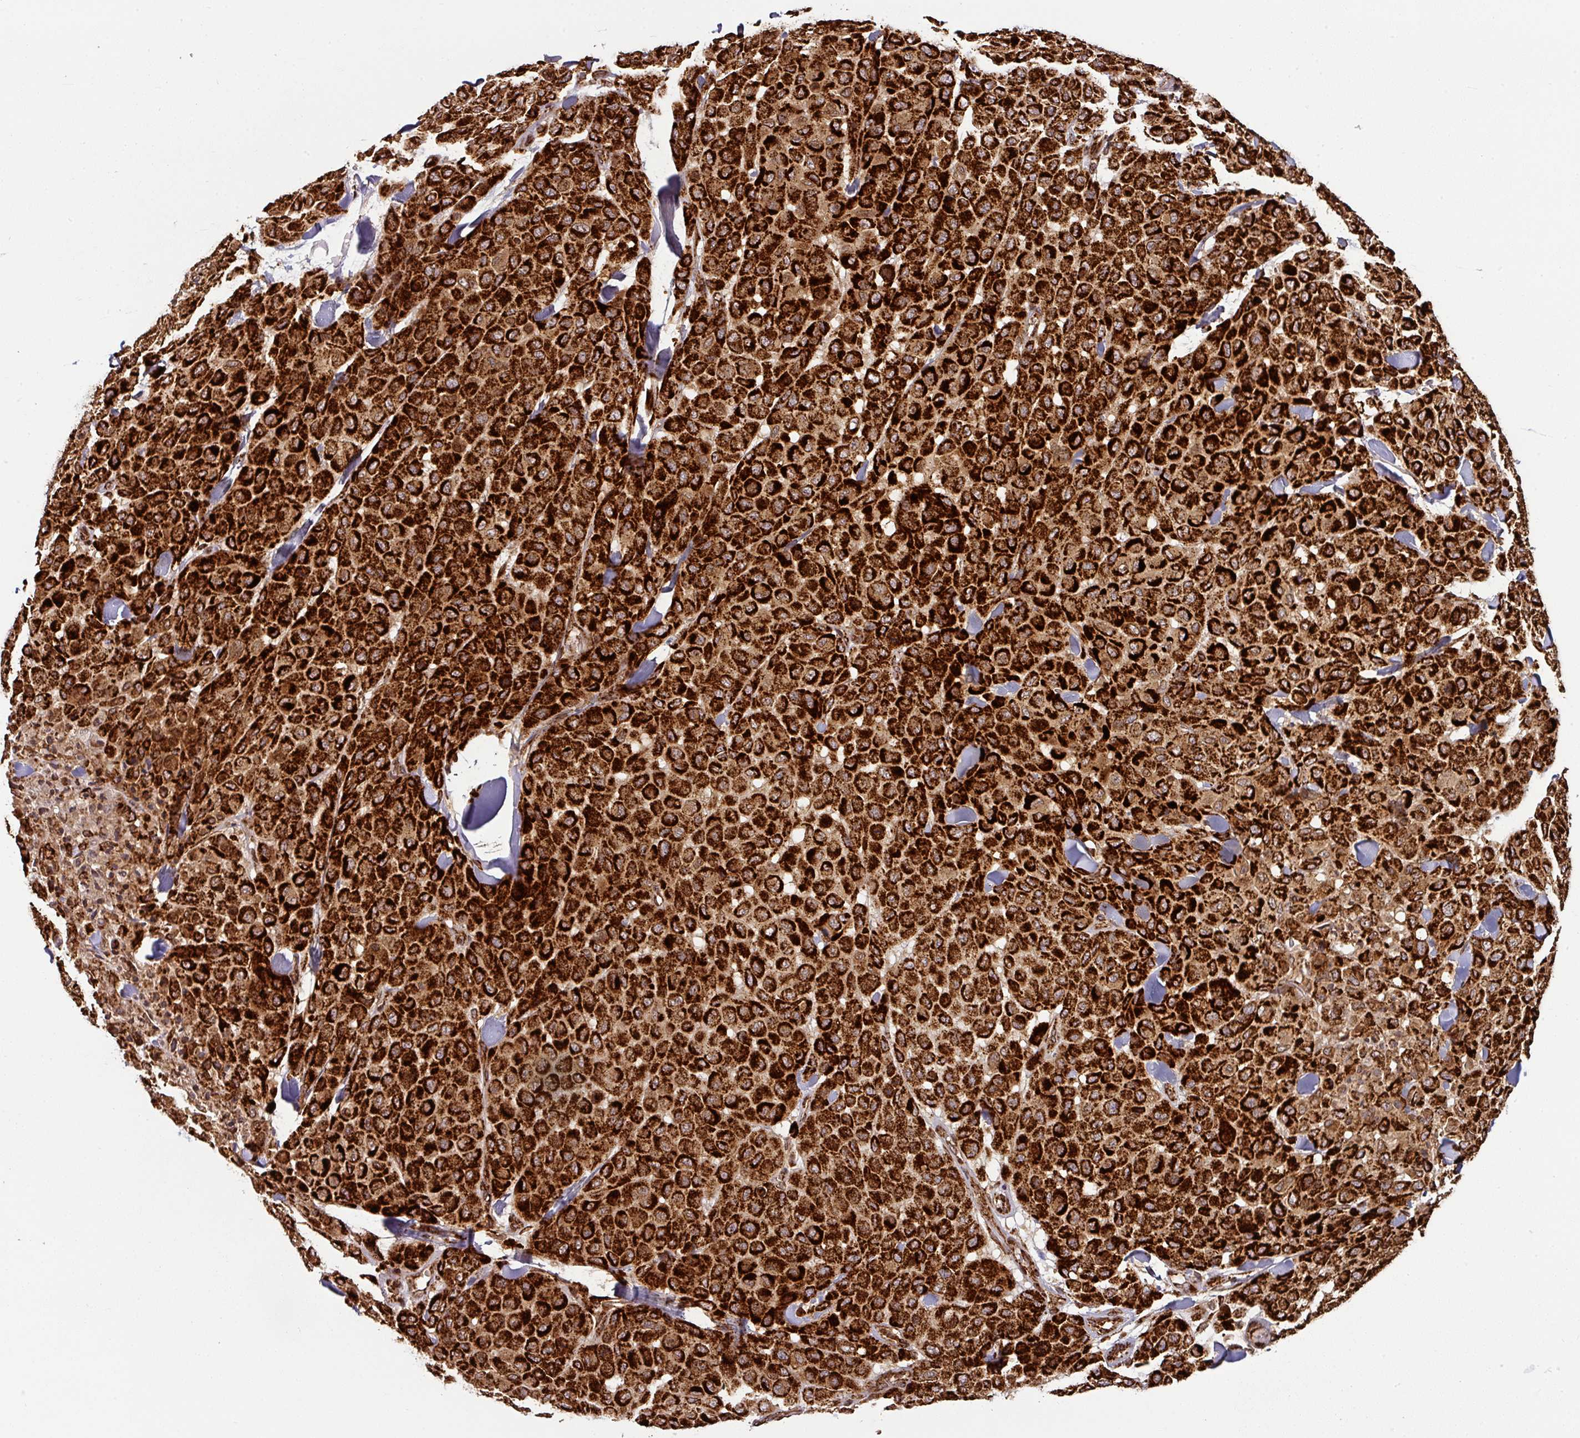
{"staining": {"intensity": "strong", "quantity": ">75%", "location": "cytoplasmic/membranous"}, "tissue": "melanoma", "cell_type": "Tumor cells", "image_type": "cancer", "snomed": [{"axis": "morphology", "description": "Malignant melanoma, Metastatic site"}, {"axis": "topography", "description": "Skin"}], "caption": "Protein positivity by IHC reveals strong cytoplasmic/membranous positivity in approximately >75% of tumor cells in melanoma. Nuclei are stained in blue.", "gene": "TRAP1", "patient": {"sex": "female", "age": 81}}